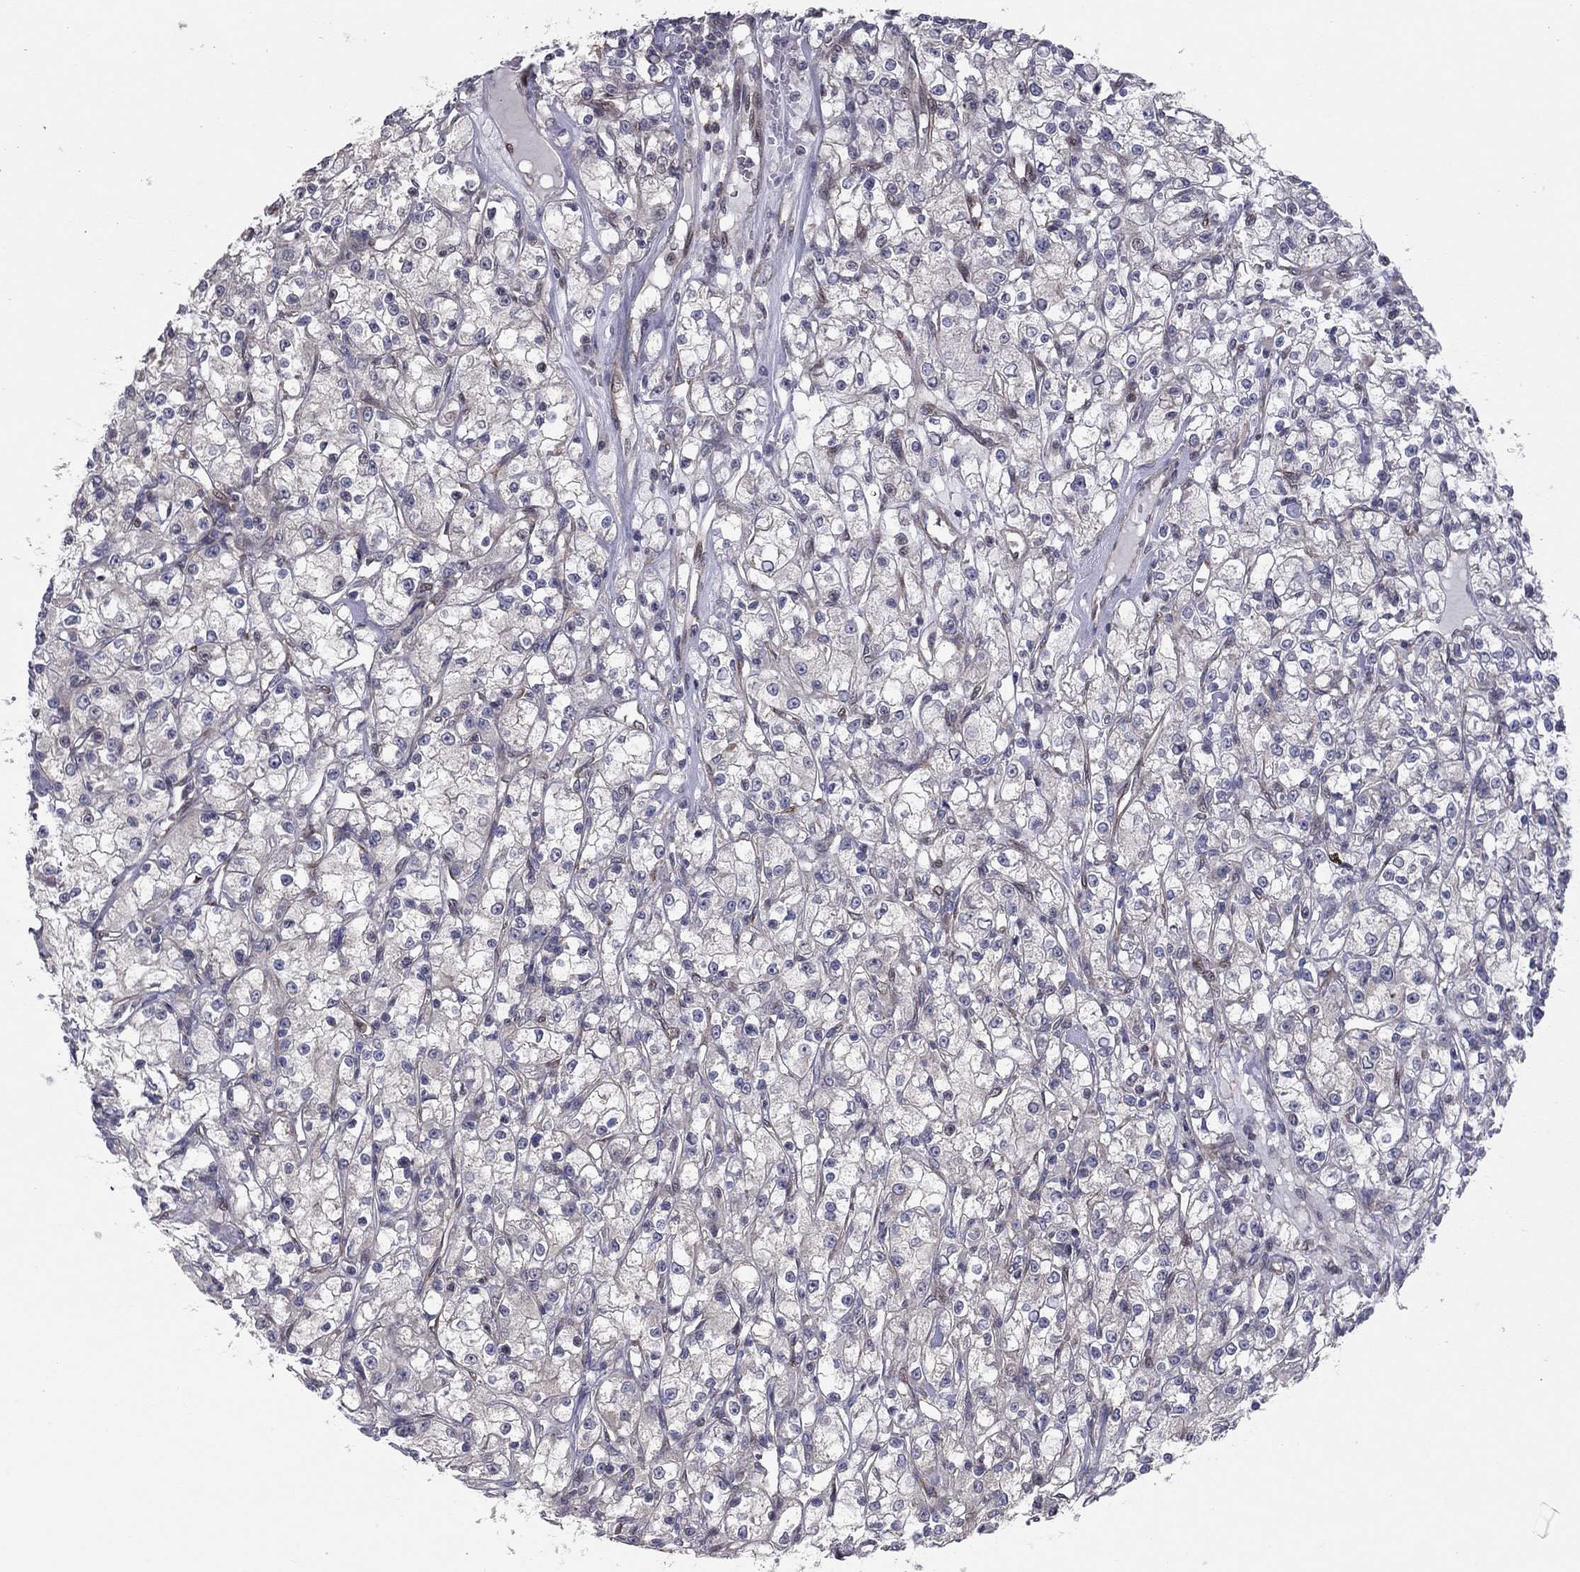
{"staining": {"intensity": "negative", "quantity": "none", "location": "none"}, "tissue": "renal cancer", "cell_type": "Tumor cells", "image_type": "cancer", "snomed": [{"axis": "morphology", "description": "Adenocarcinoma, NOS"}, {"axis": "topography", "description": "Kidney"}], "caption": "This photomicrograph is of renal adenocarcinoma stained with IHC to label a protein in brown with the nuclei are counter-stained blue. There is no positivity in tumor cells. (Stains: DAB immunohistochemistry (IHC) with hematoxylin counter stain, Microscopy: brightfield microscopy at high magnification).", "gene": "DUSP7", "patient": {"sex": "female", "age": 59}}